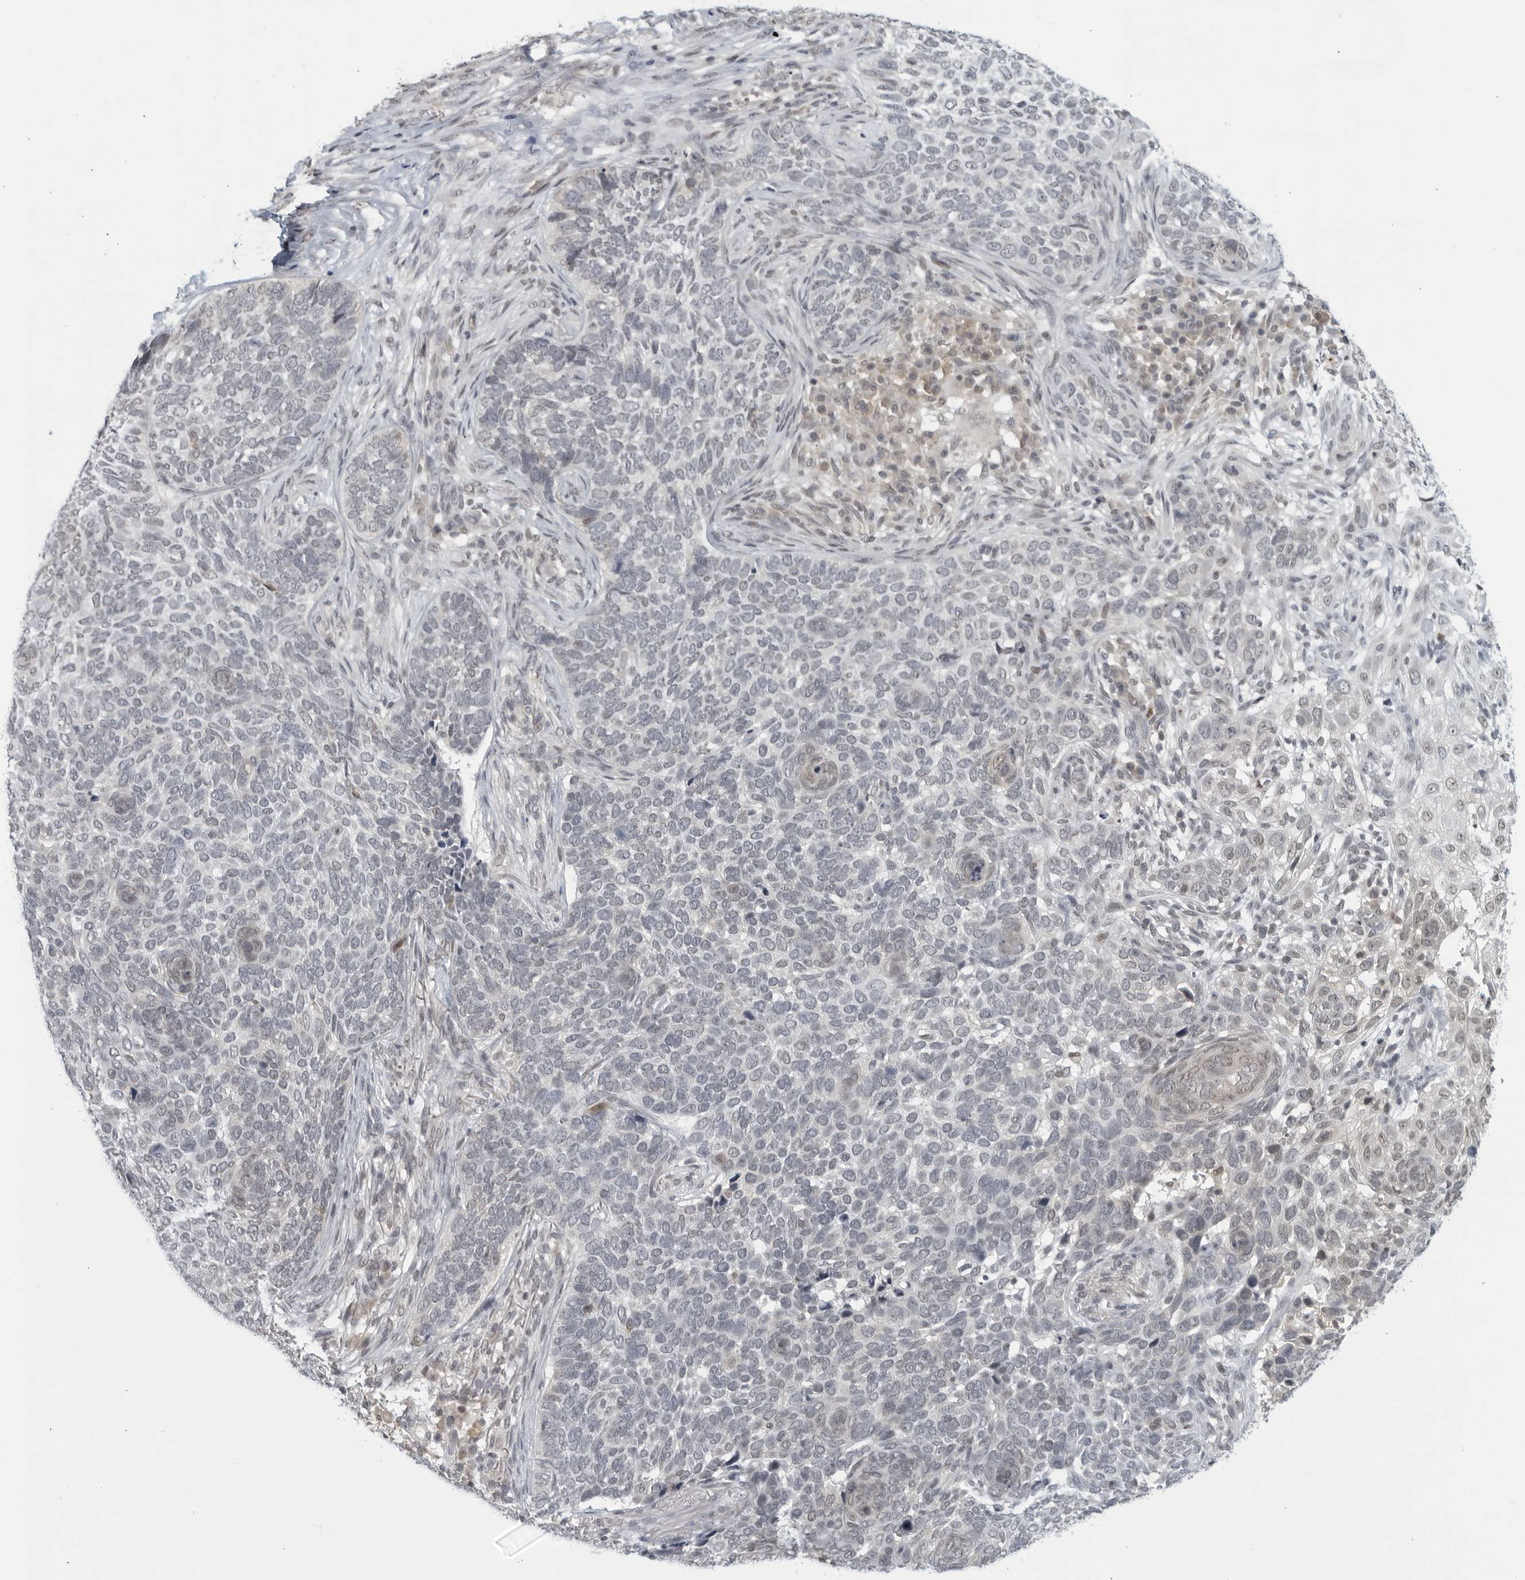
{"staining": {"intensity": "negative", "quantity": "none", "location": "none"}, "tissue": "skin cancer", "cell_type": "Tumor cells", "image_type": "cancer", "snomed": [{"axis": "morphology", "description": "Basal cell carcinoma"}, {"axis": "topography", "description": "Skin"}], "caption": "This is an IHC histopathology image of skin basal cell carcinoma. There is no positivity in tumor cells.", "gene": "CC2D1B", "patient": {"sex": "female", "age": 64}}